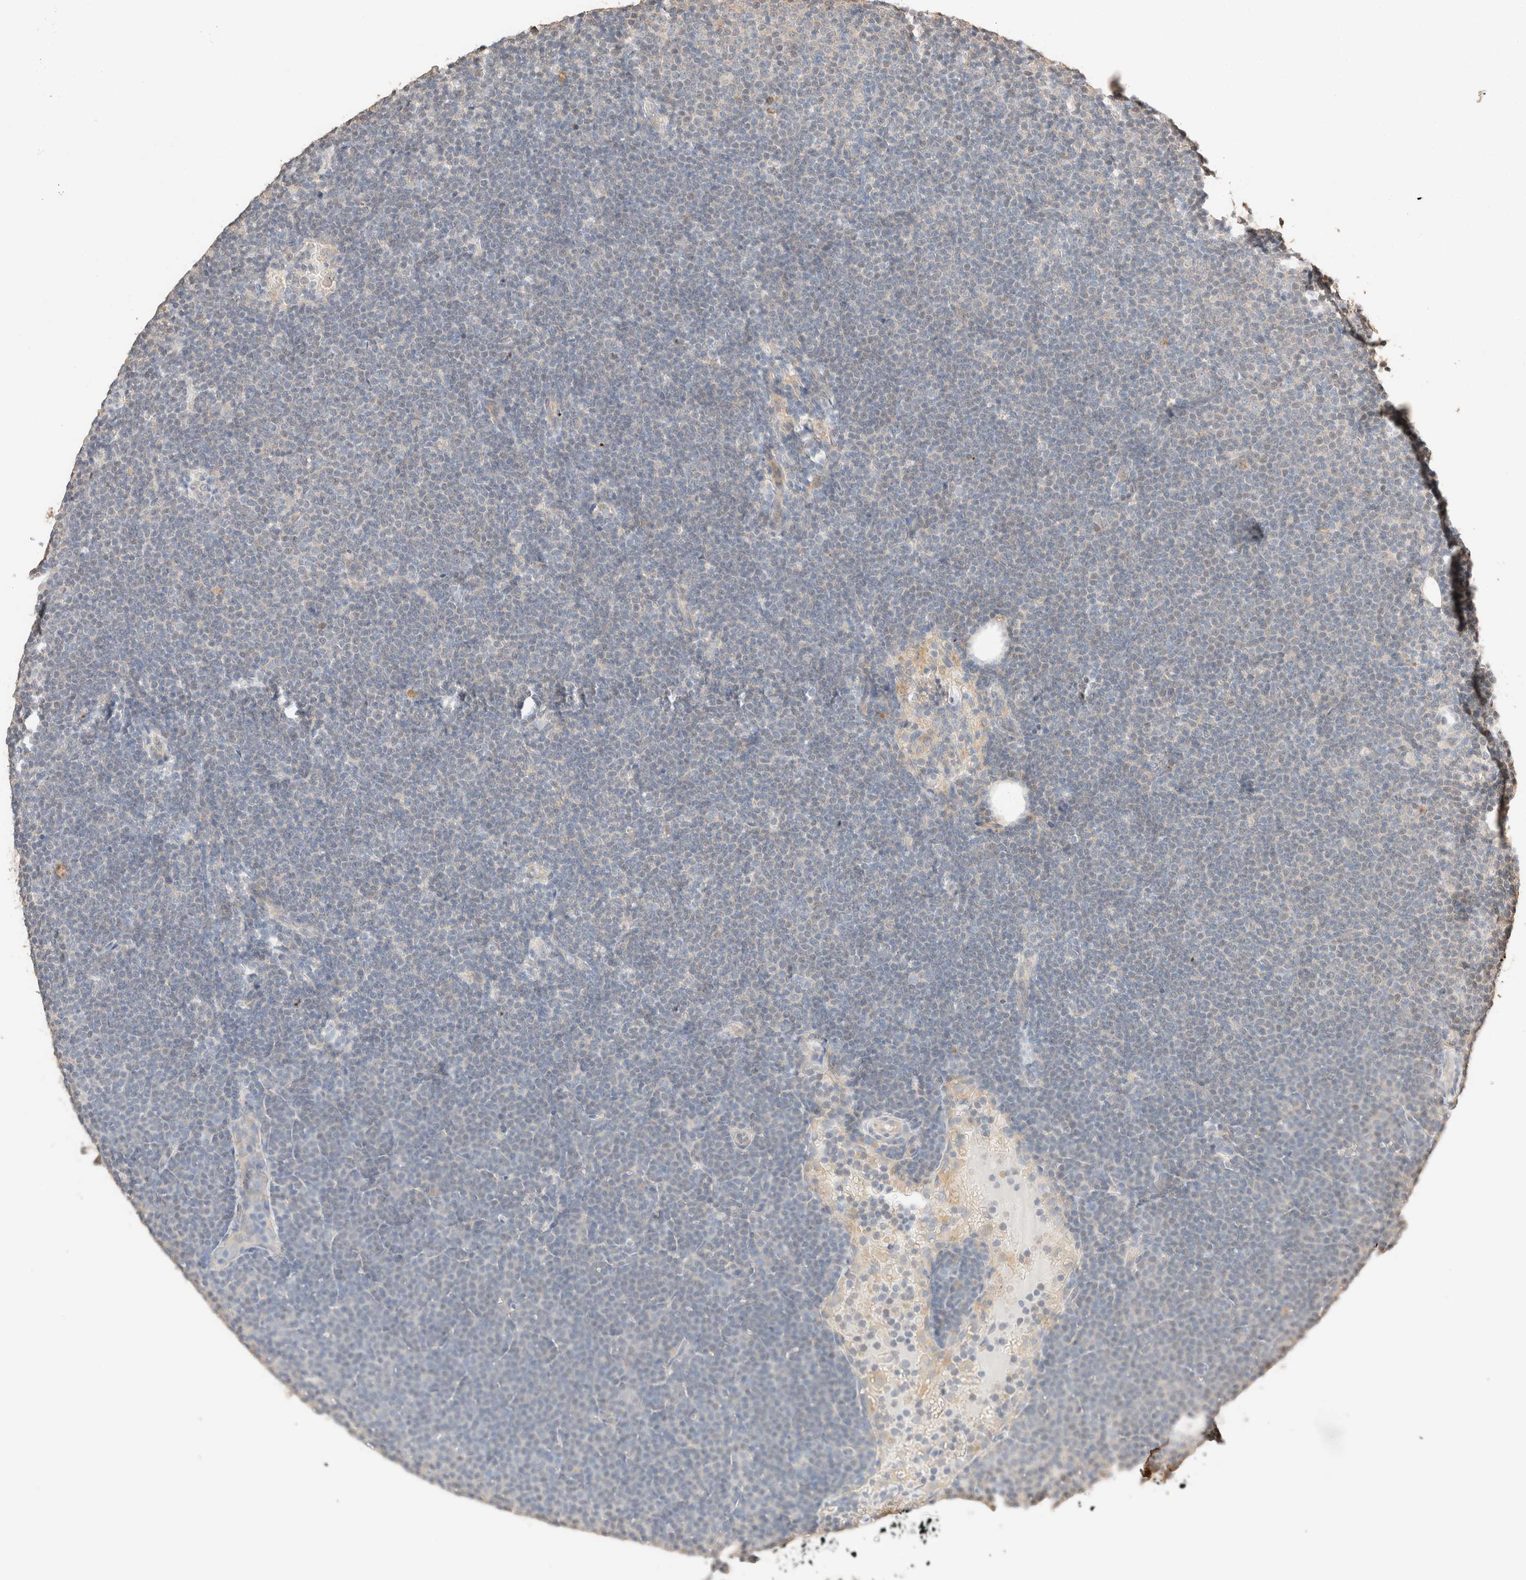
{"staining": {"intensity": "negative", "quantity": "none", "location": "none"}, "tissue": "lymphoma", "cell_type": "Tumor cells", "image_type": "cancer", "snomed": [{"axis": "morphology", "description": "Malignant lymphoma, non-Hodgkin's type, Low grade"}, {"axis": "topography", "description": "Lymph node"}], "caption": "Tumor cells are negative for protein expression in human lymphoma. The staining was performed using DAB (3,3'-diaminobenzidine) to visualize the protein expression in brown, while the nuclei were stained in blue with hematoxylin (Magnification: 20x).", "gene": "TUBD1", "patient": {"sex": "female", "age": 53}}